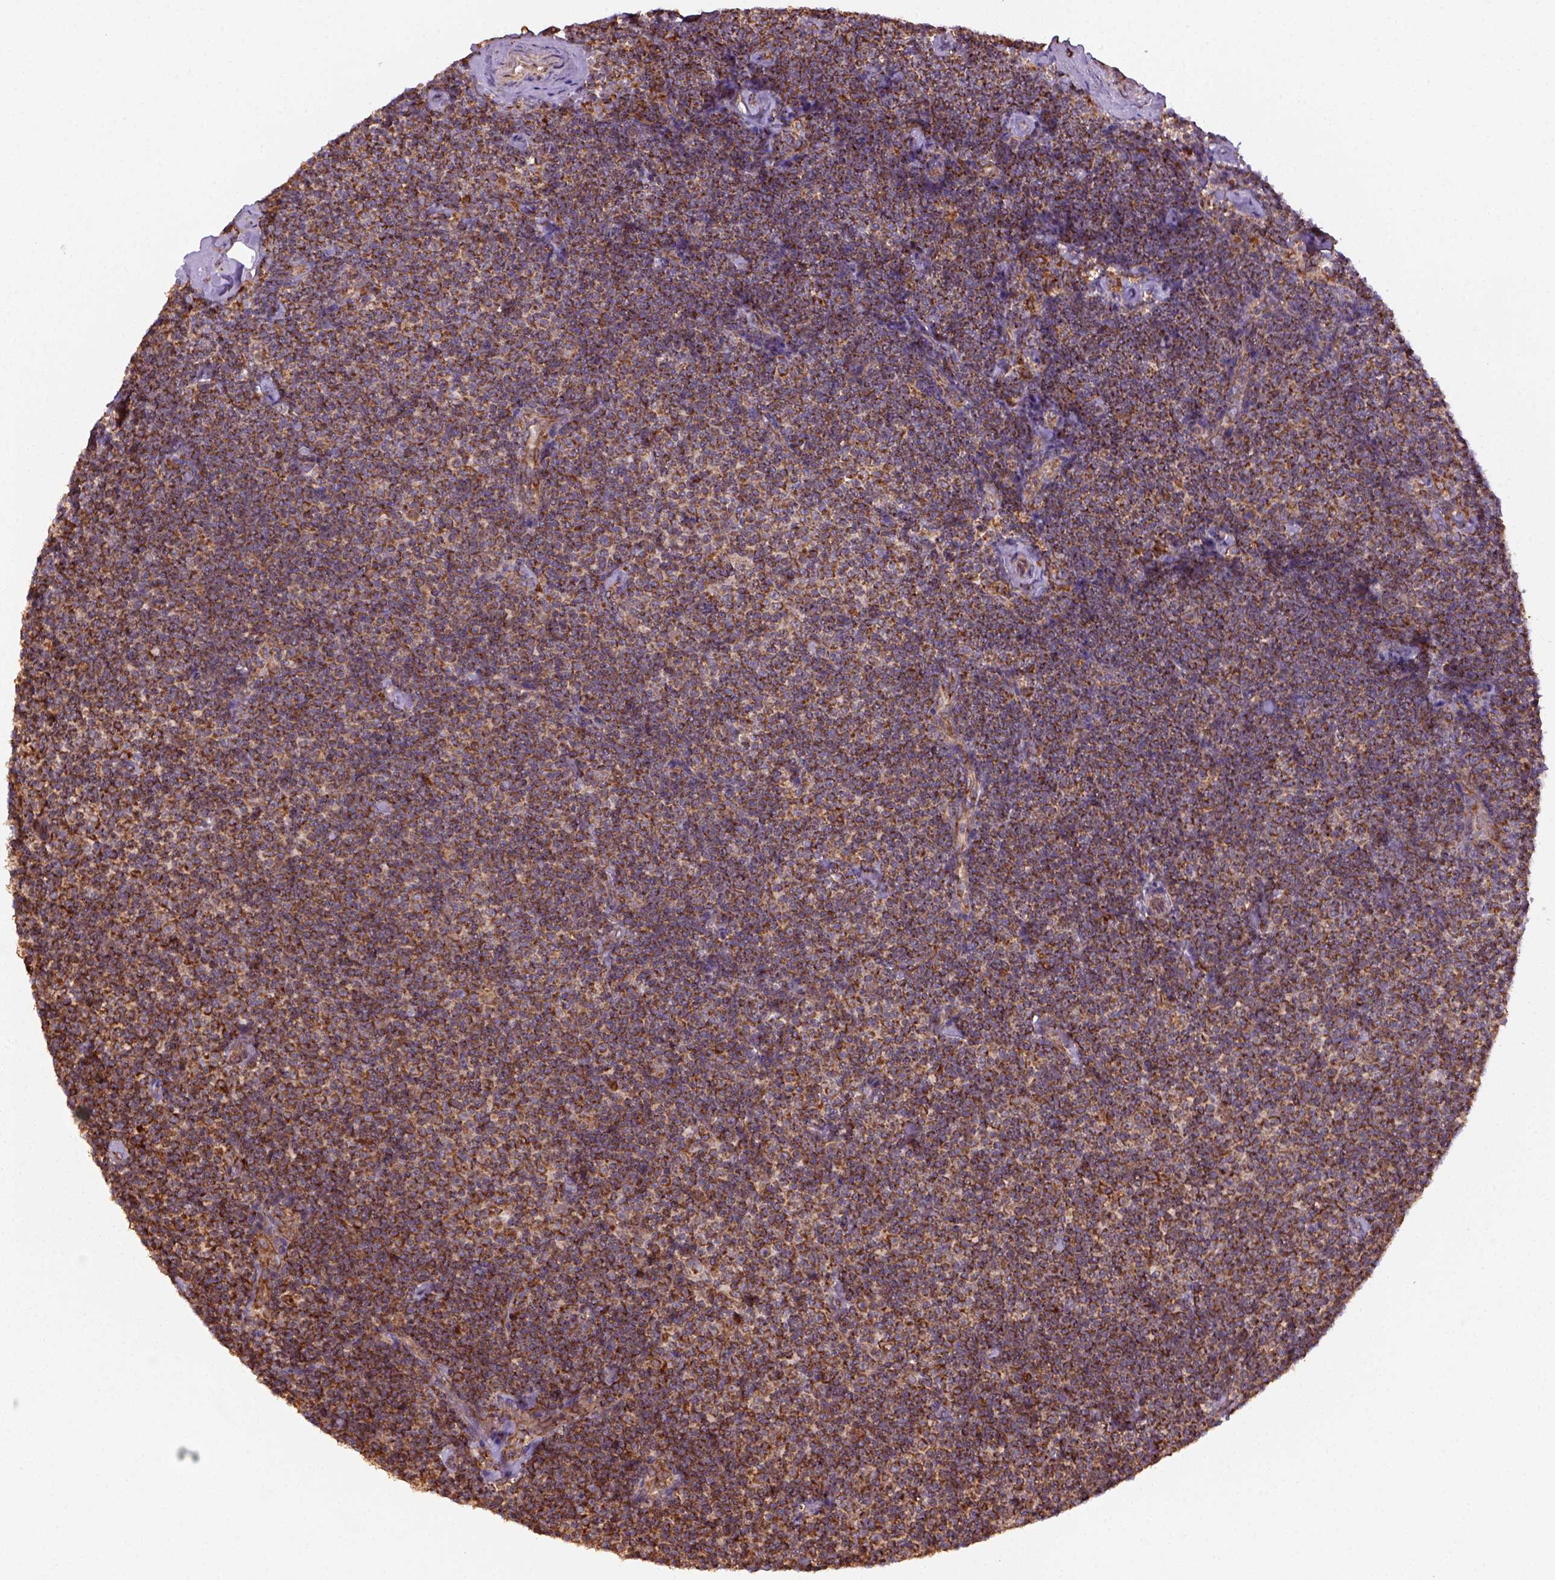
{"staining": {"intensity": "strong", "quantity": ">75%", "location": "cytoplasmic/membranous"}, "tissue": "lymphoma", "cell_type": "Tumor cells", "image_type": "cancer", "snomed": [{"axis": "morphology", "description": "Malignant lymphoma, non-Hodgkin's type, Low grade"}, {"axis": "topography", "description": "Lymph node"}], "caption": "Strong cytoplasmic/membranous protein positivity is seen in approximately >75% of tumor cells in lymphoma. (Stains: DAB in brown, nuclei in blue, Microscopy: brightfield microscopy at high magnification).", "gene": "MAPK8IP3", "patient": {"sex": "male", "age": 81}}